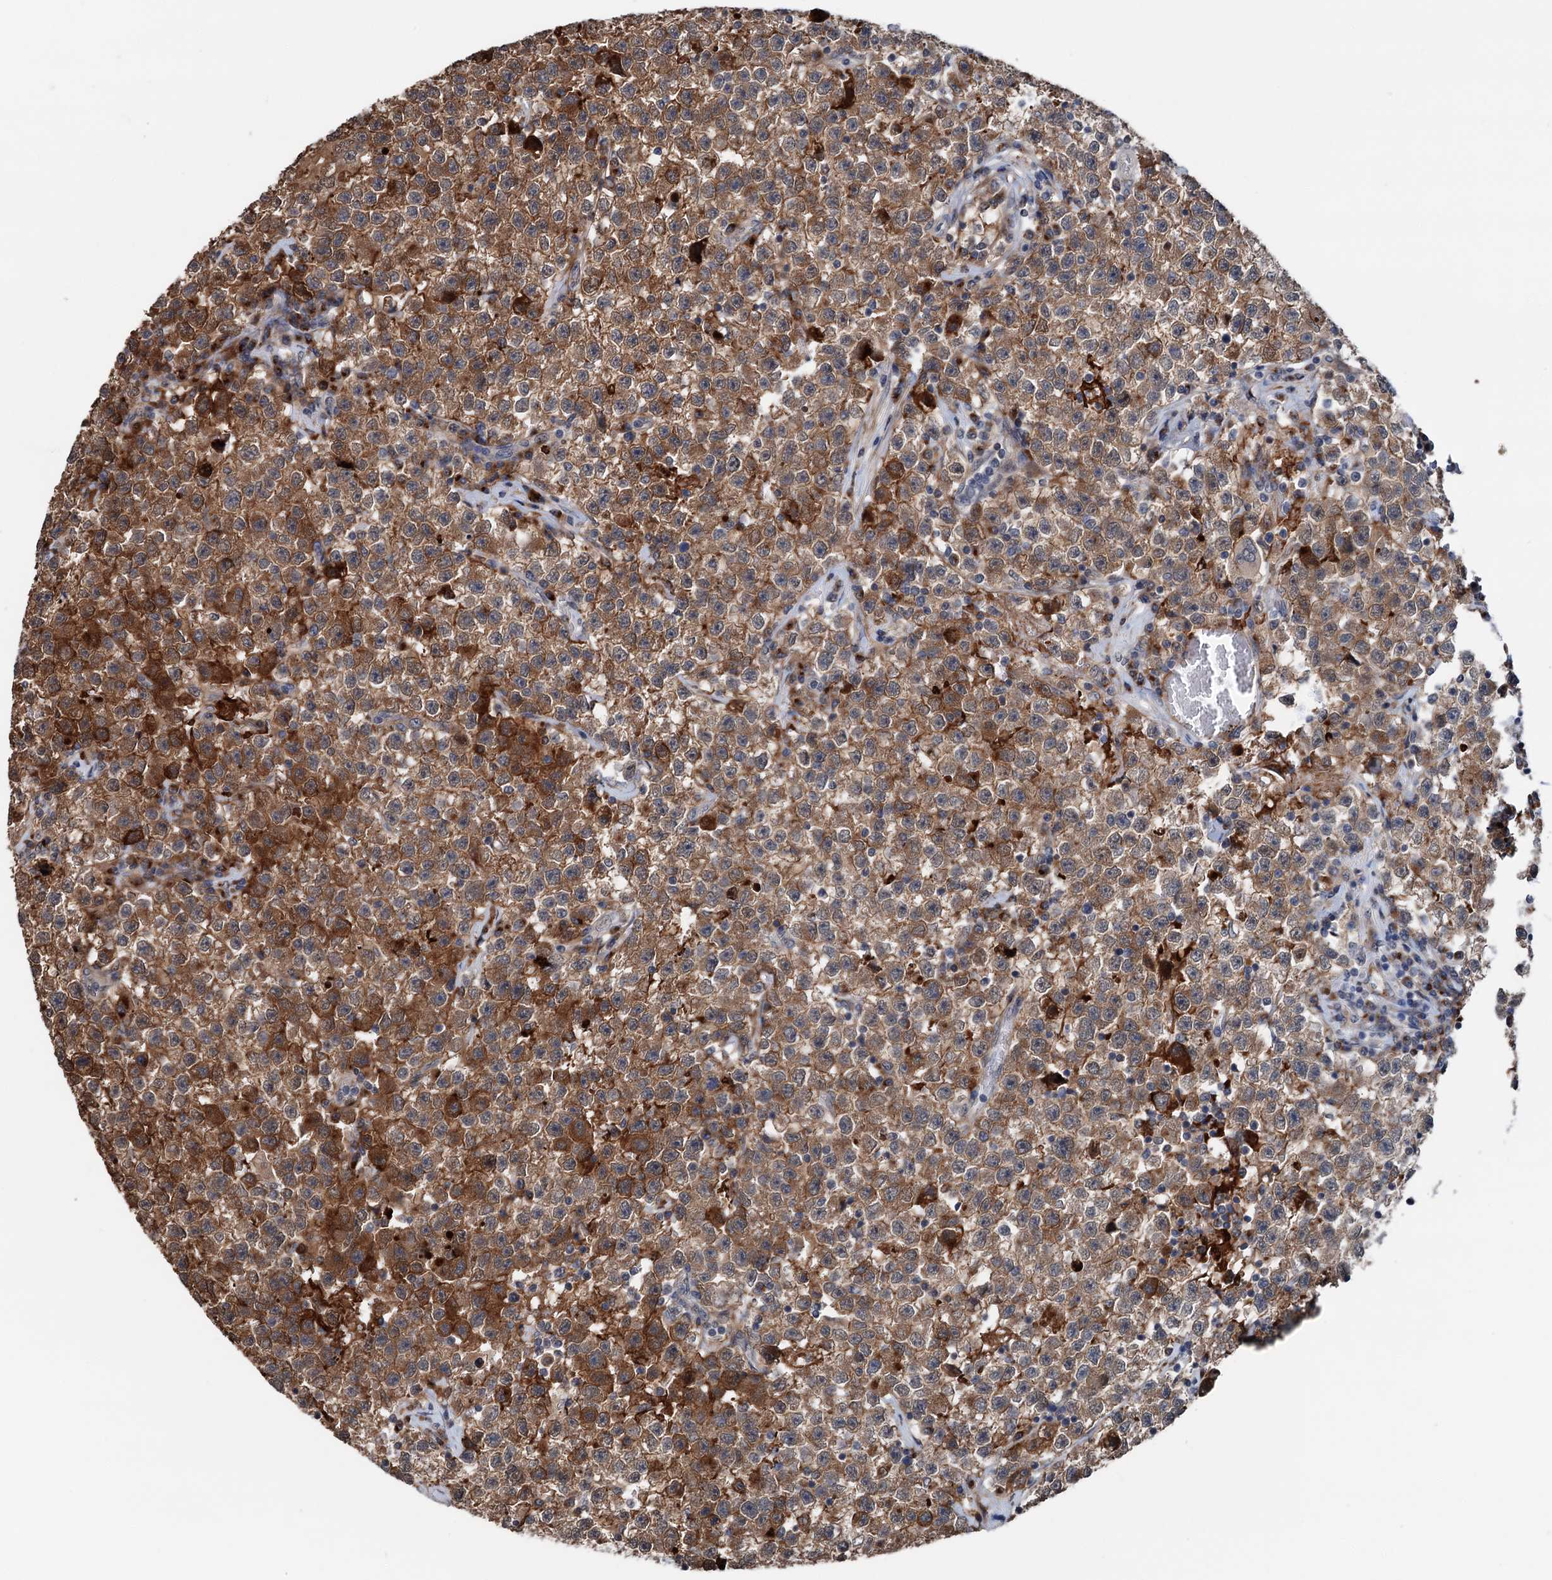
{"staining": {"intensity": "moderate", "quantity": ">75%", "location": "cytoplasmic/membranous"}, "tissue": "testis cancer", "cell_type": "Tumor cells", "image_type": "cancer", "snomed": [{"axis": "morphology", "description": "Seminoma, NOS"}, {"axis": "topography", "description": "Testis"}], "caption": "This photomicrograph exhibits testis seminoma stained with immunohistochemistry to label a protein in brown. The cytoplasmic/membranous of tumor cells show moderate positivity for the protein. Nuclei are counter-stained blue.", "gene": "SHLD1", "patient": {"sex": "male", "age": 22}}